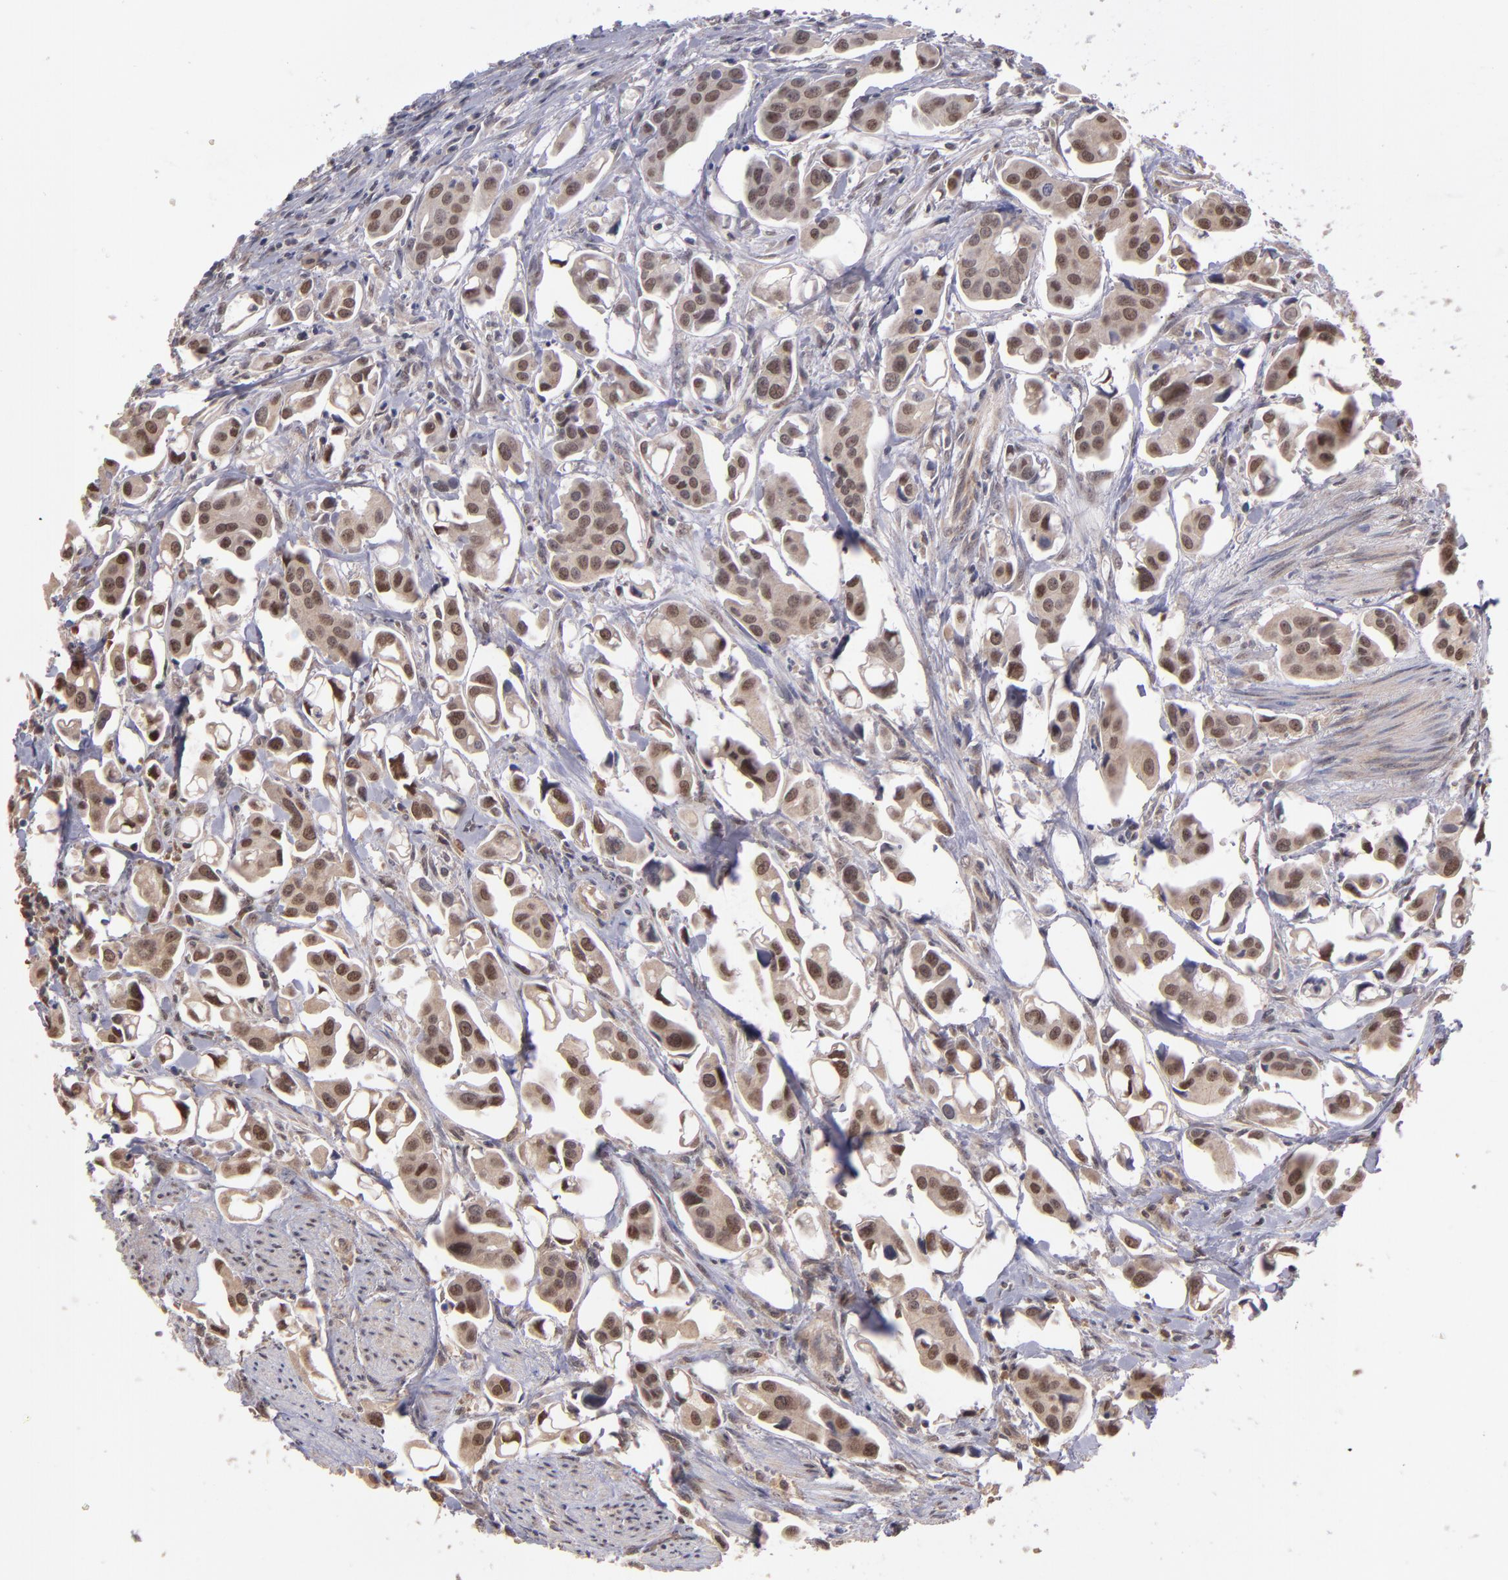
{"staining": {"intensity": "moderate", "quantity": ">75%", "location": "cytoplasmic/membranous,nuclear"}, "tissue": "urothelial cancer", "cell_type": "Tumor cells", "image_type": "cancer", "snomed": [{"axis": "morphology", "description": "Urothelial carcinoma, High grade"}, {"axis": "topography", "description": "Urinary bladder"}], "caption": "Protein positivity by IHC shows moderate cytoplasmic/membranous and nuclear staining in about >75% of tumor cells in urothelial carcinoma (high-grade). The protein of interest is shown in brown color, while the nuclei are stained blue.", "gene": "ABHD12B", "patient": {"sex": "male", "age": 66}}